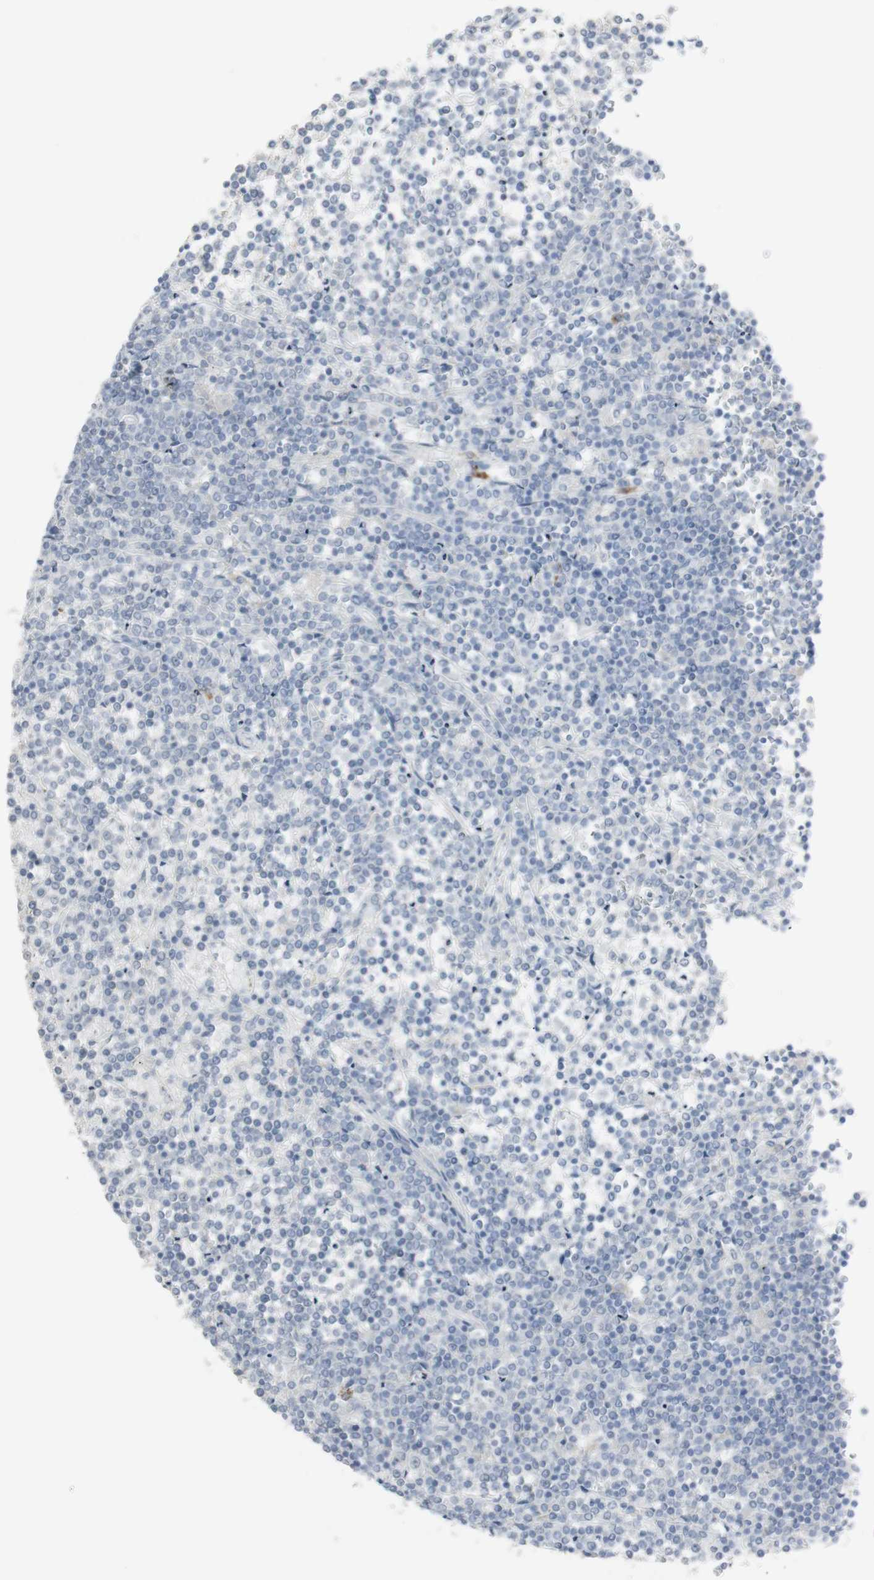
{"staining": {"intensity": "negative", "quantity": "none", "location": "none"}, "tissue": "lymphoma", "cell_type": "Tumor cells", "image_type": "cancer", "snomed": [{"axis": "morphology", "description": "Malignant lymphoma, non-Hodgkin's type, Low grade"}, {"axis": "topography", "description": "Spleen"}], "caption": "IHC of lymphoma exhibits no staining in tumor cells.", "gene": "CD207", "patient": {"sex": "female", "age": 19}}